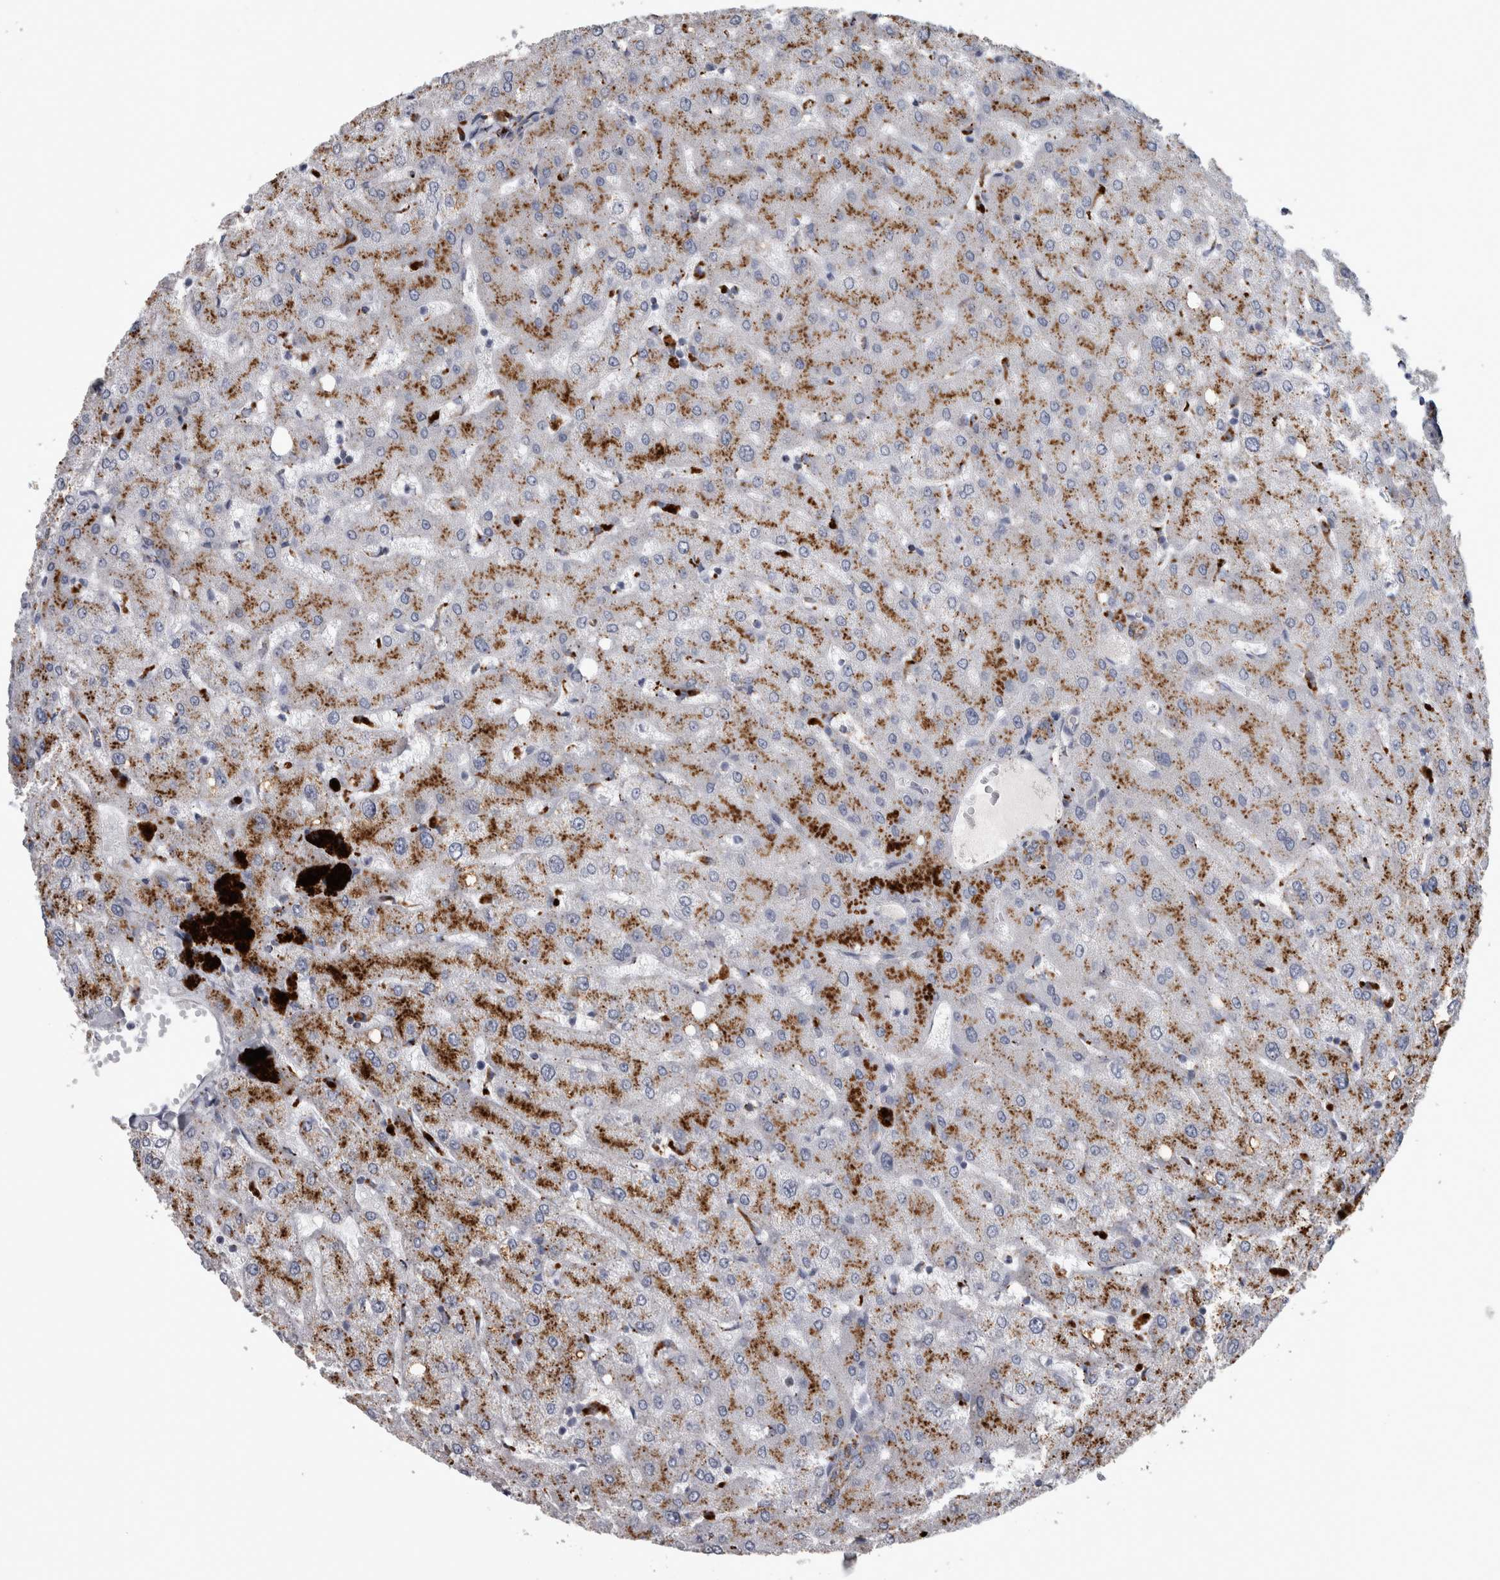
{"staining": {"intensity": "weak", "quantity": ">75%", "location": "cytoplasmic/membranous"}, "tissue": "liver", "cell_type": "Cholangiocytes", "image_type": "normal", "snomed": [{"axis": "morphology", "description": "Normal tissue, NOS"}, {"axis": "topography", "description": "Liver"}], "caption": "Human liver stained with a brown dye reveals weak cytoplasmic/membranous positive expression in approximately >75% of cholangiocytes.", "gene": "DPP7", "patient": {"sex": "female", "age": 54}}